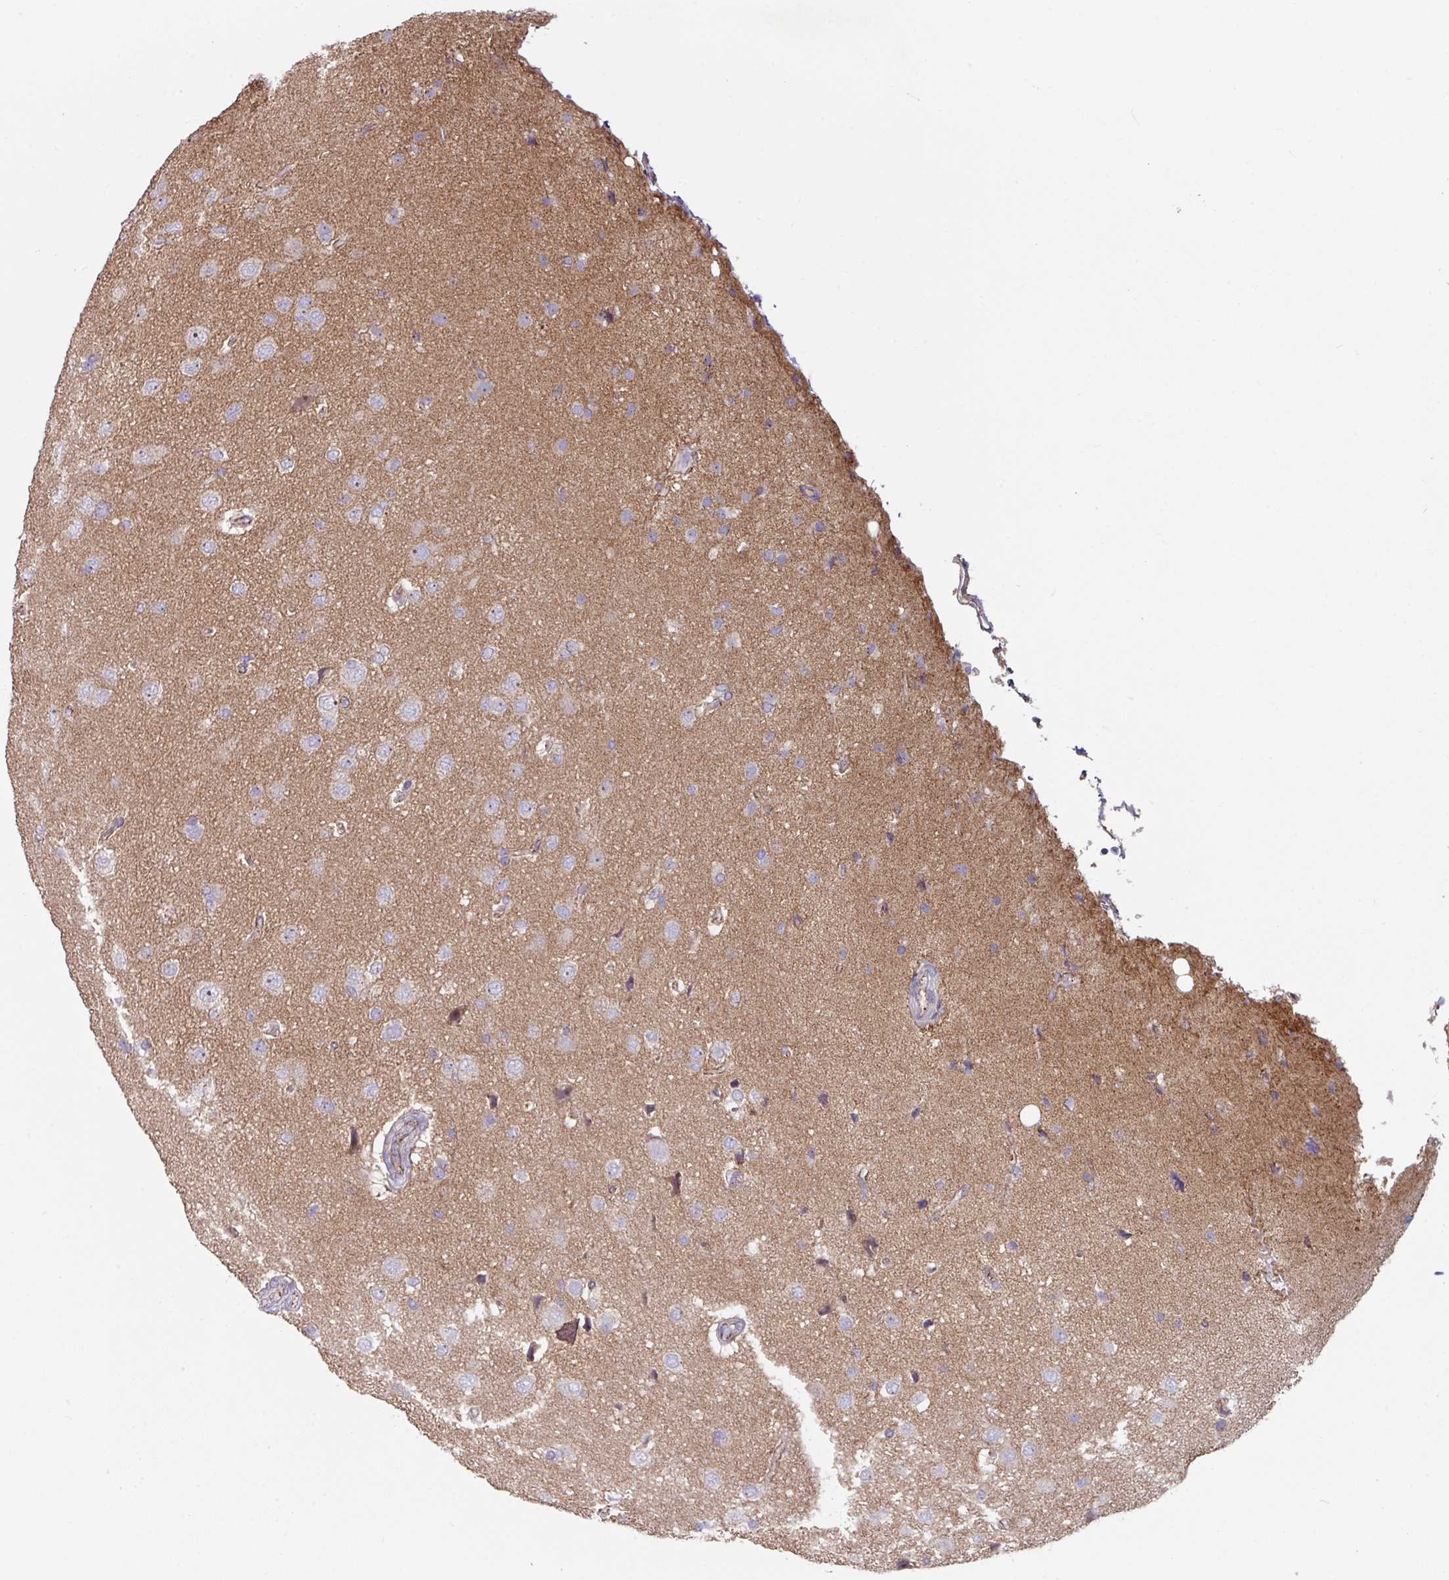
{"staining": {"intensity": "negative", "quantity": "none", "location": "none"}, "tissue": "glioma", "cell_type": "Tumor cells", "image_type": "cancer", "snomed": [{"axis": "morphology", "description": "Glioma, malignant, High grade"}, {"axis": "topography", "description": "Brain"}], "caption": "This is an immunohistochemistry (IHC) micrograph of human malignant glioma (high-grade). There is no expression in tumor cells.", "gene": "JUP", "patient": {"sex": "male", "age": 72}}